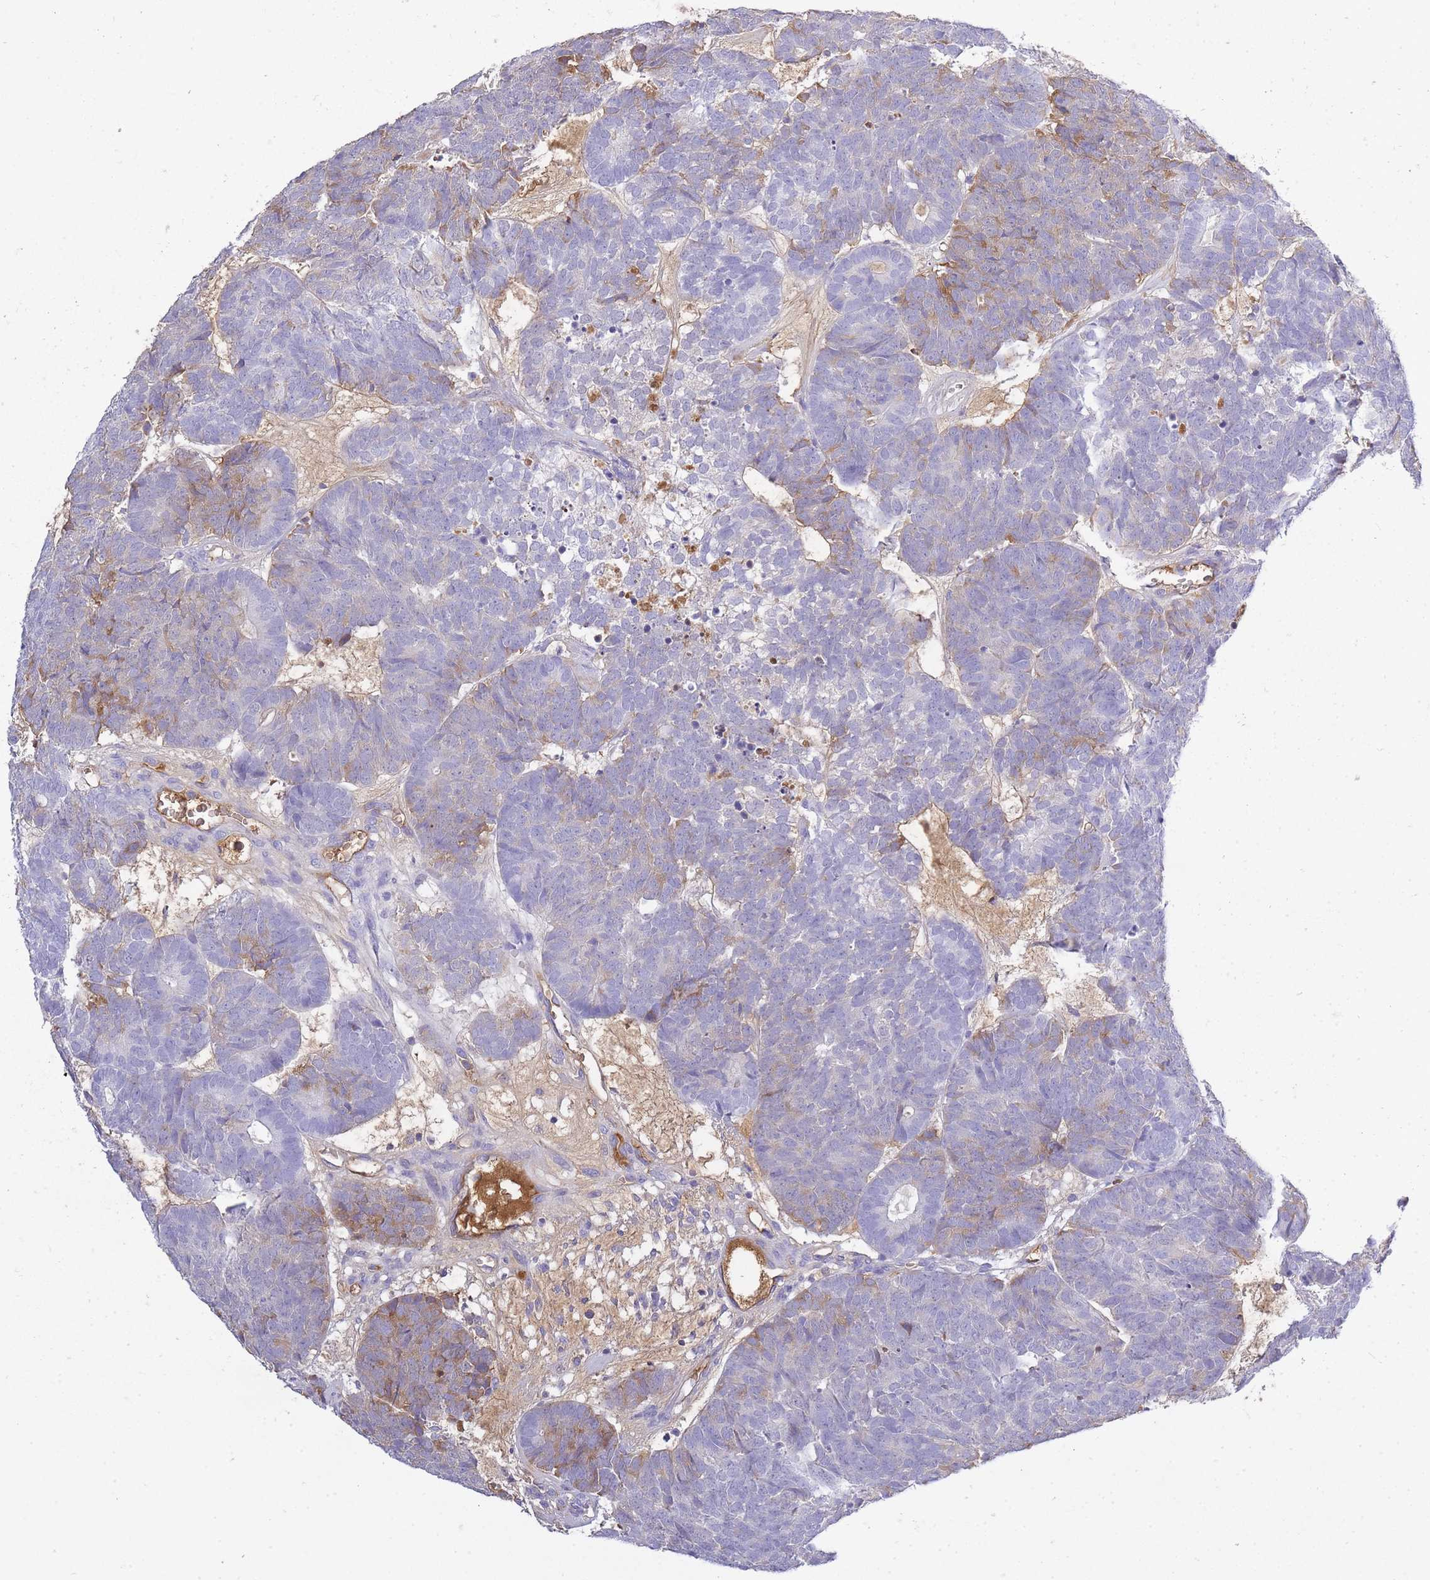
{"staining": {"intensity": "moderate", "quantity": "<25%", "location": "cytoplasmic/membranous"}, "tissue": "head and neck cancer", "cell_type": "Tumor cells", "image_type": "cancer", "snomed": [{"axis": "morphology", "description": "Adenocarcinoma, NOS"}, {"axis": "topography", "description": "Head-Neck"}], "caption": "Human head and neck cancer stained with a brown dye exhibits moderate cytoplasmic/membranous positive positivity in approximately <25% of tumor cells.", "gene": "IGKV1D-42", "patient": {"sex": "female", "age": 81}}